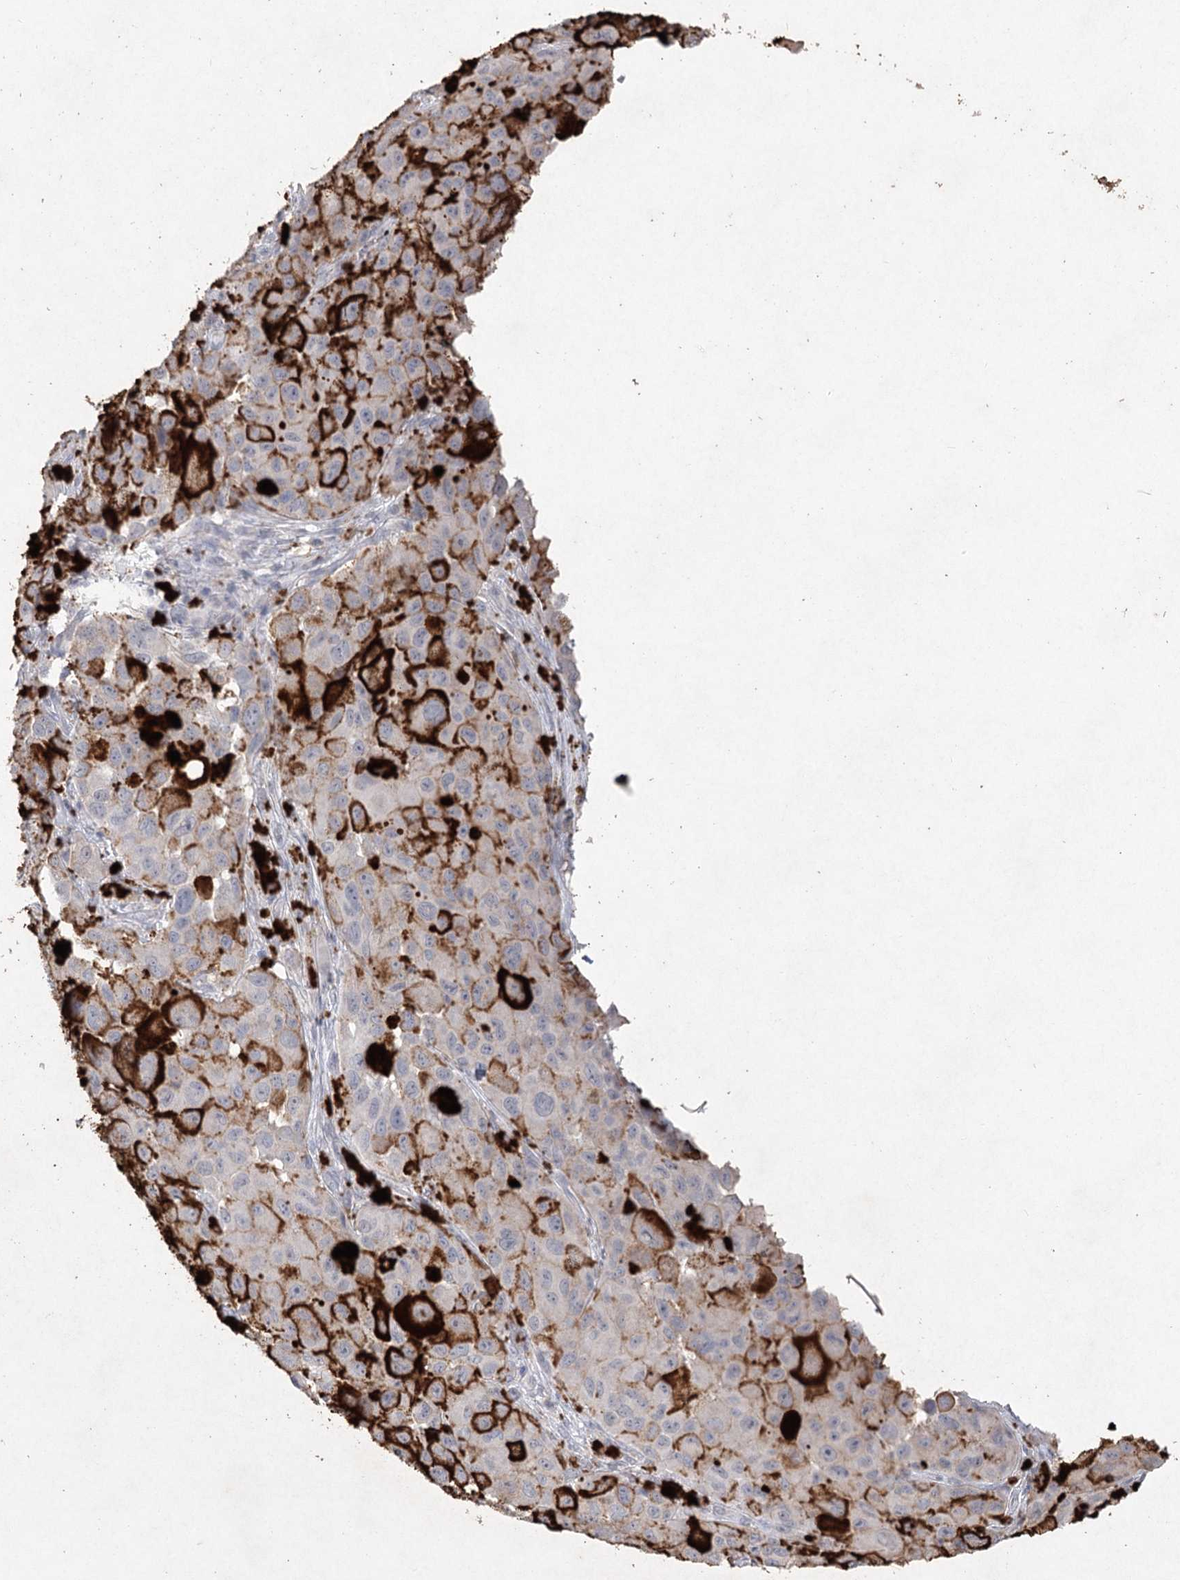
{"staining": {"intensity": "weak", "quantity": "<25%", "location": "cytoplasmic/membranous"}, "tissue": "melanoma", "cell_type": "Tumor cells", "image_type": "cancer", "snomed": [{"axis": "morphology", "description": "Malignant melanoma, NOS"}, {"axis": "topography", "description": "Skin"}], "caption": "Human malignant melanoma stained for a protein using immunohistochemistry demonstrates no positivity in tumor cells.", "gene": "ARSI", "patient": {"sex": "male", "age": 96}}